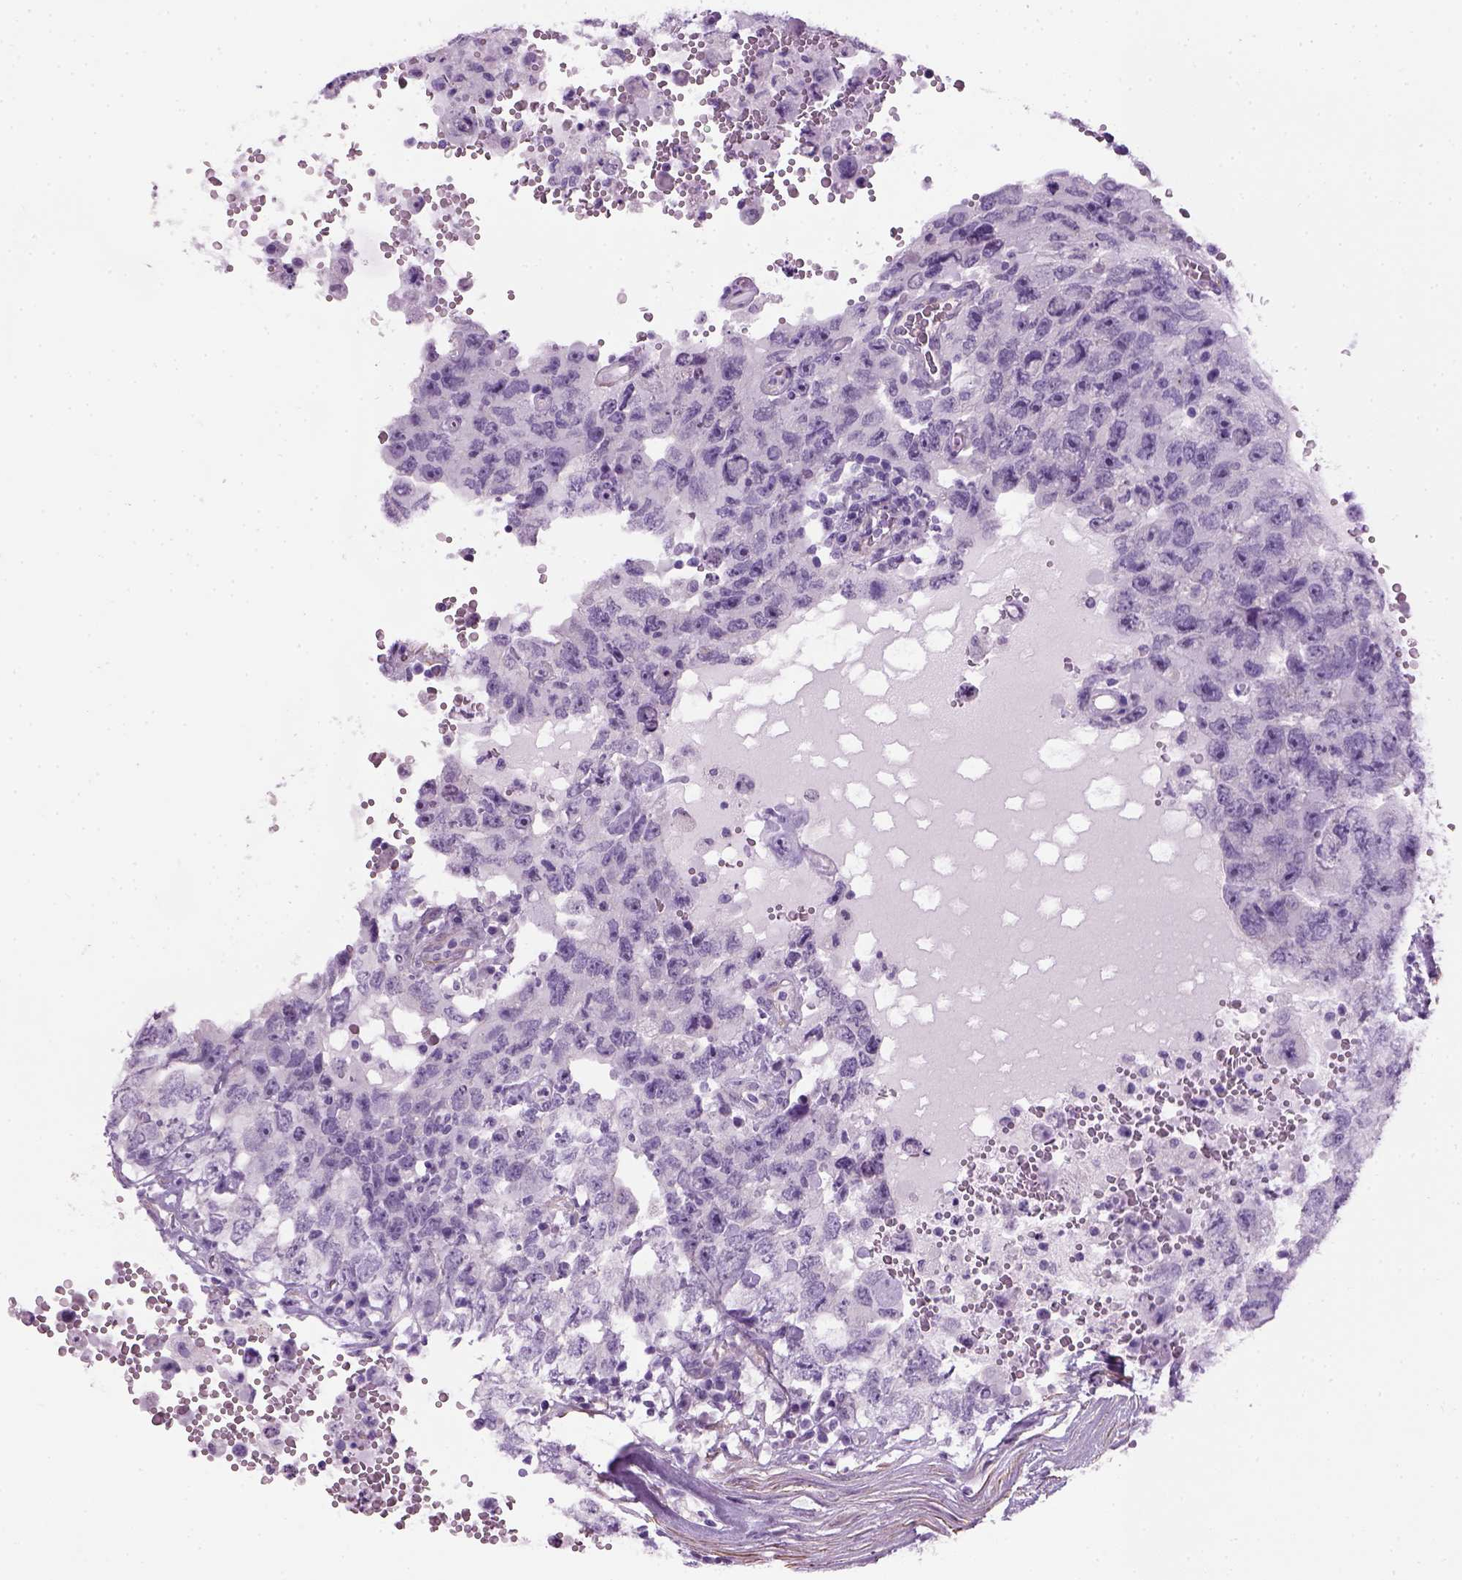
{"staining": {"intensity": "negative", "quantity": "none", "location": "none"}, "tissue": "testis cancer", "cell_type": "Tumor cells", "image_type": "cancer", "snomed": [{"axis": "morphology", "description": "Carcinoma, Embryonal, NOS"}, {"axis": "topography", "description": "Testis"}], "caption": "Tumor cells show no significant expression in testis cancer (embryonal carcinoma).", "gene": "FAM161A", "patient": {"sex": "male", "age": 26}}